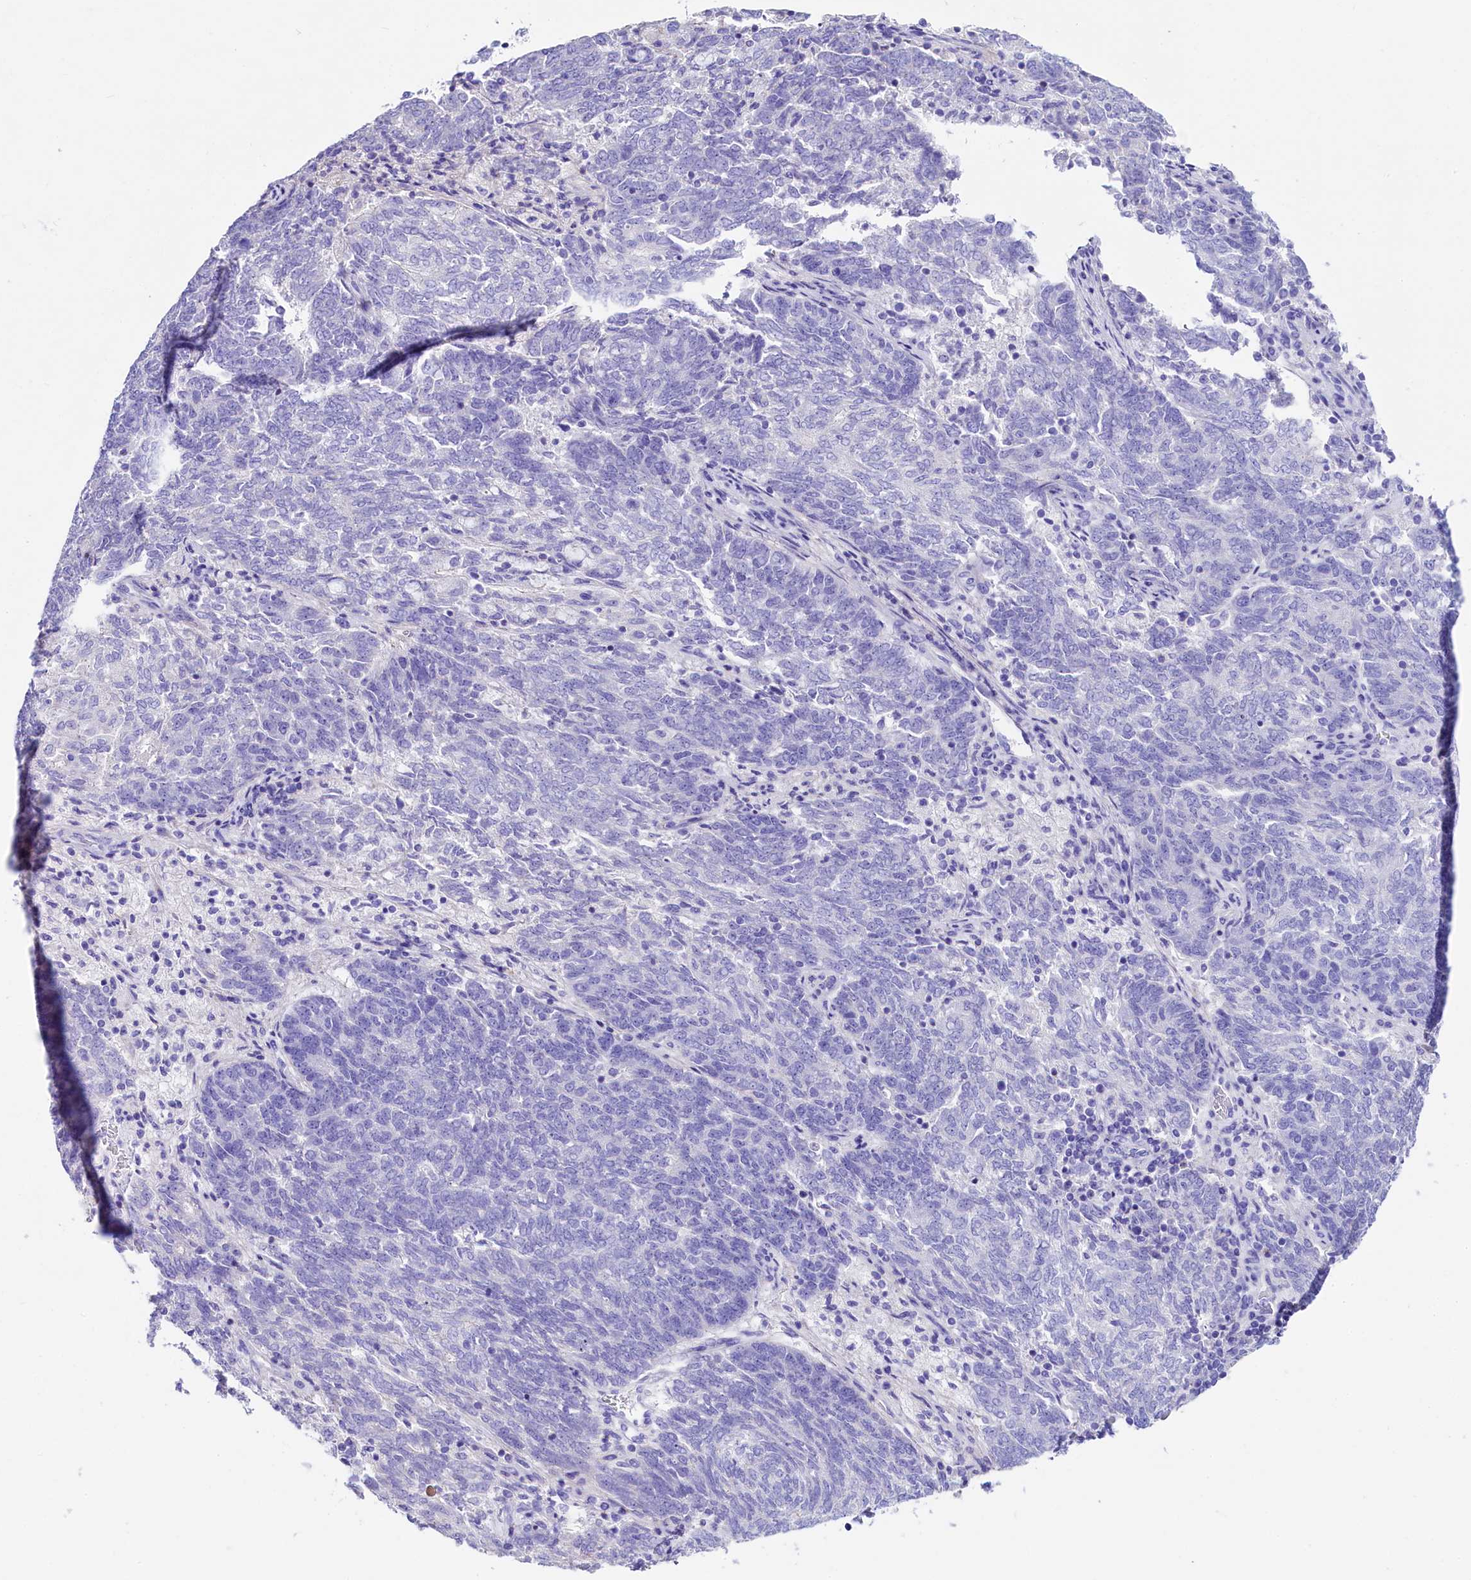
{"staining": {"intensity": "negative", "quantity": "none", "location": "none"}, "tissue": "endometrial cancer", "cell_type": "Tumor cells", "image_type": "cancer", "snomed": [{"axis": "morphology", "description": "Adenocarcinoma, NOS"}, {"axis": "topography", "description": "Endometrium"}], "caption": "Tumor cells are negative for brown protein staining in endometrial cancer.", "gene": "RBP3", "patient": {"sex": "female", "age": 80}}